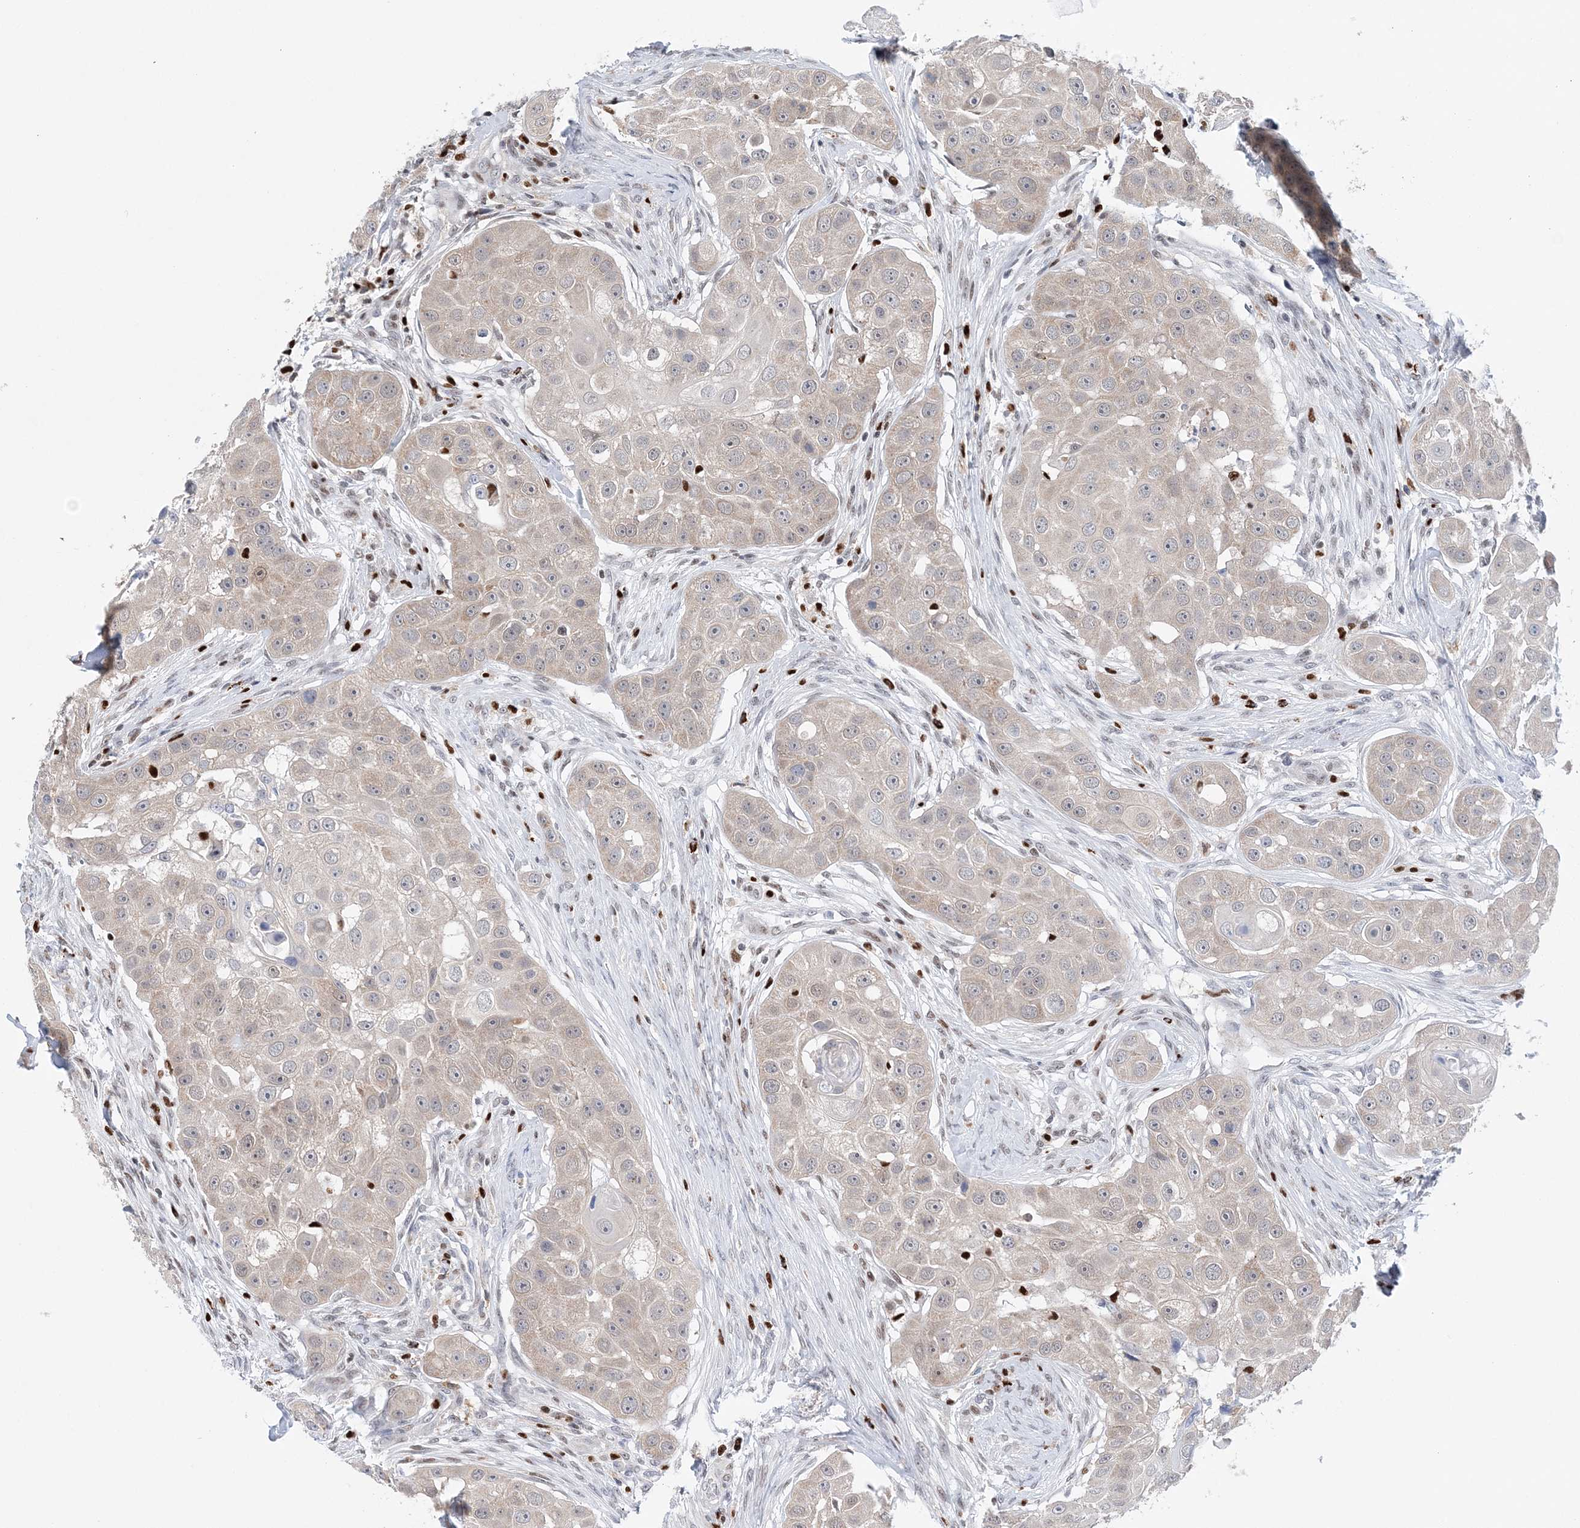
{"staining": {"intensity": "weak", "quantity": "<25%", "location": "nuclear"}, "tissue": "head and neck cancer", "cell_type": "Tumor cells", "image_type": "cancer", "snomed": [{"axis": "morphology", "description": "Normal tissue, NOS"}, {"axis": "morphology", "description": "Squamous cell carcinoma, NOS"}, {"axis": "topography", "description": "Skeletal muscle"}, {"axis": "topography", "description": "Head-Neck"}], "caption": "Squamous cell carcinoma (head and neck) was stained to show a protein in brown. There is no significant positivity in tumor cells.", "gene": "NIT2", "patient": {"sex": "male", "age": 51}}